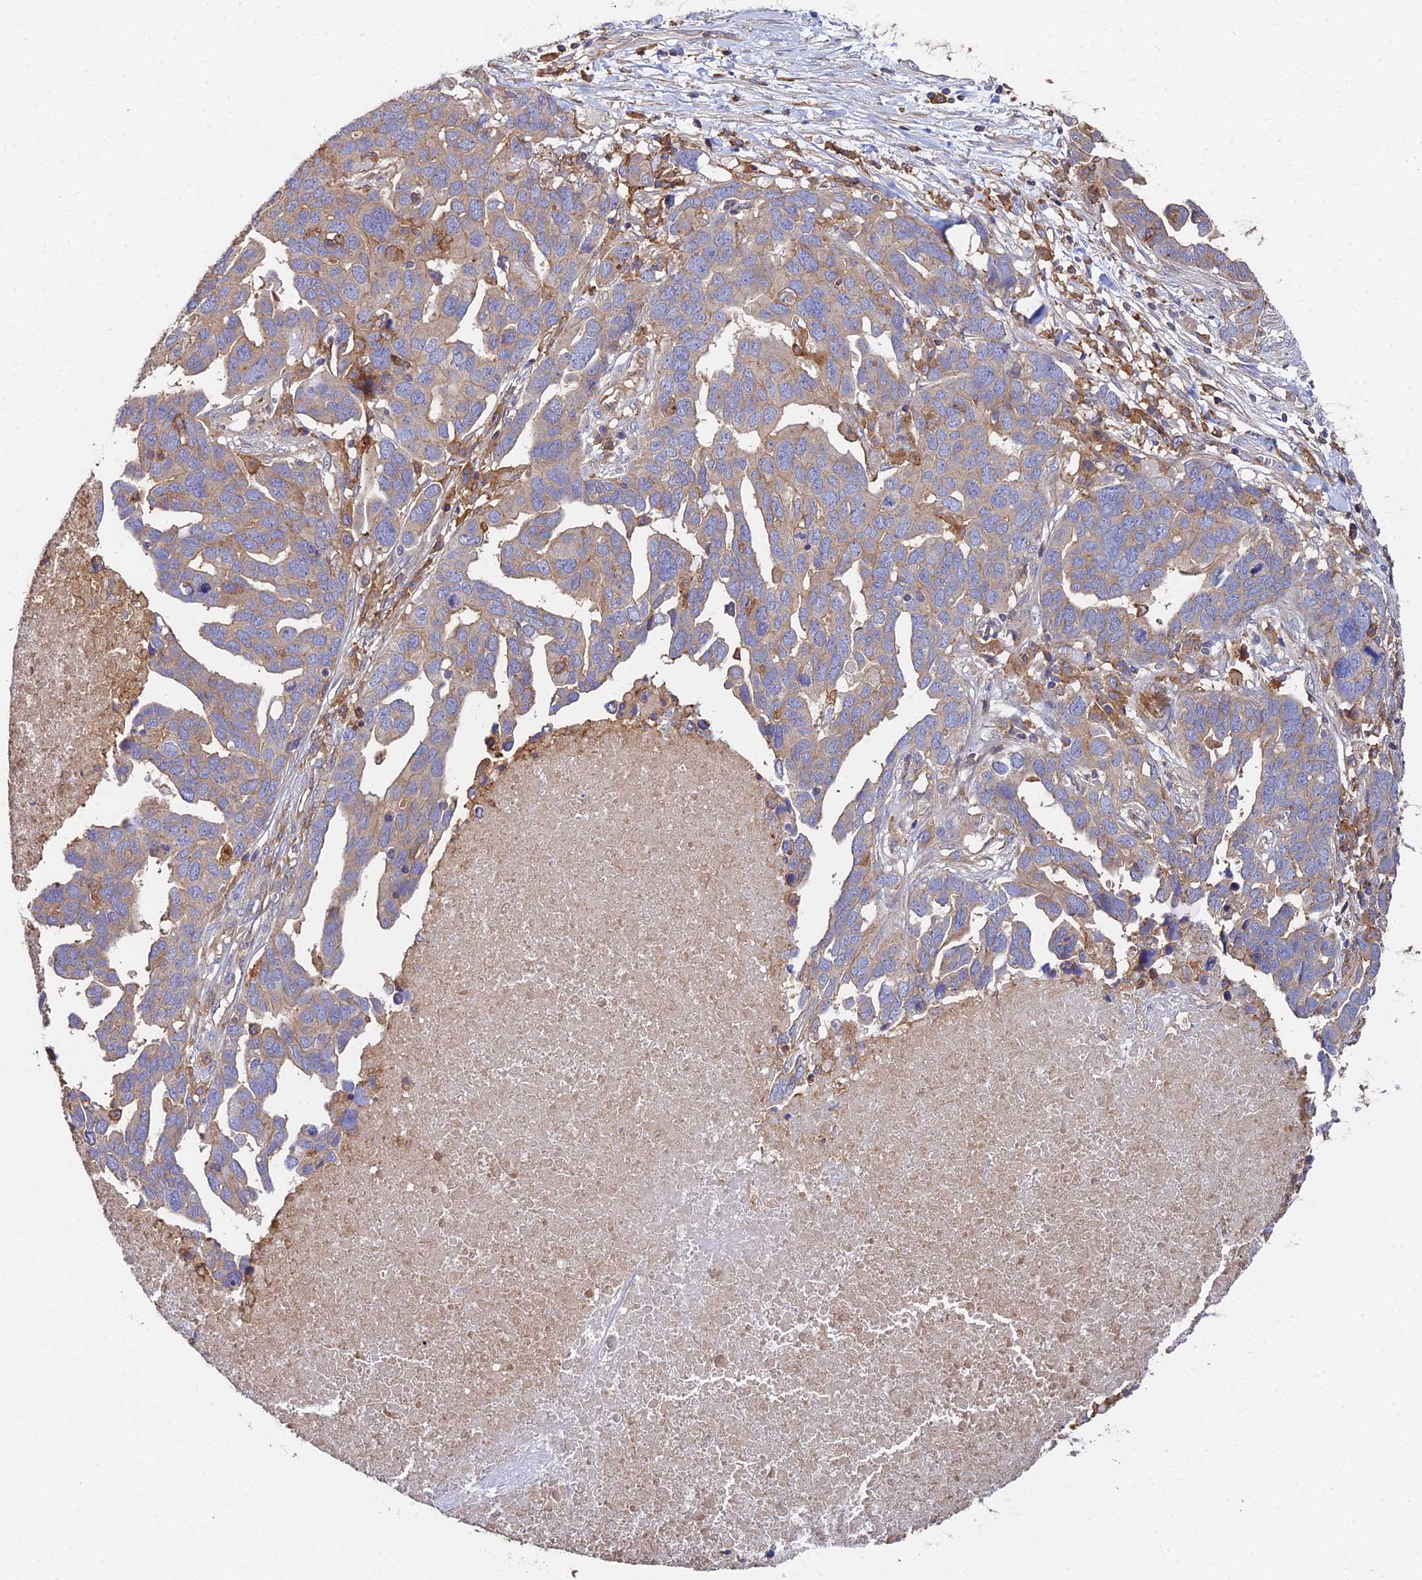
{"staining": {"intensity": "weak", "quantity": "25%-75%", "location": "cytoplasmic/membranous"}, "tissue": "ovarian cancer", "cell_type": "Tumor cells", "image_type": "cancer", "snomed": [{"axis": "morphology", "description": "Cystadenocarcinoma, serous, NOS"}, {"axis": "topography", "description": "Ovary"}], "caption": "Human ovarian serous cystadenocarcinoma stained for a protein (brown) reveals weak cytoplasmic/membranous positive expression in about 25%-75% of tumor cells.", "gene": "GNG5B", "patient": {"sex": "female", "age": 54}}